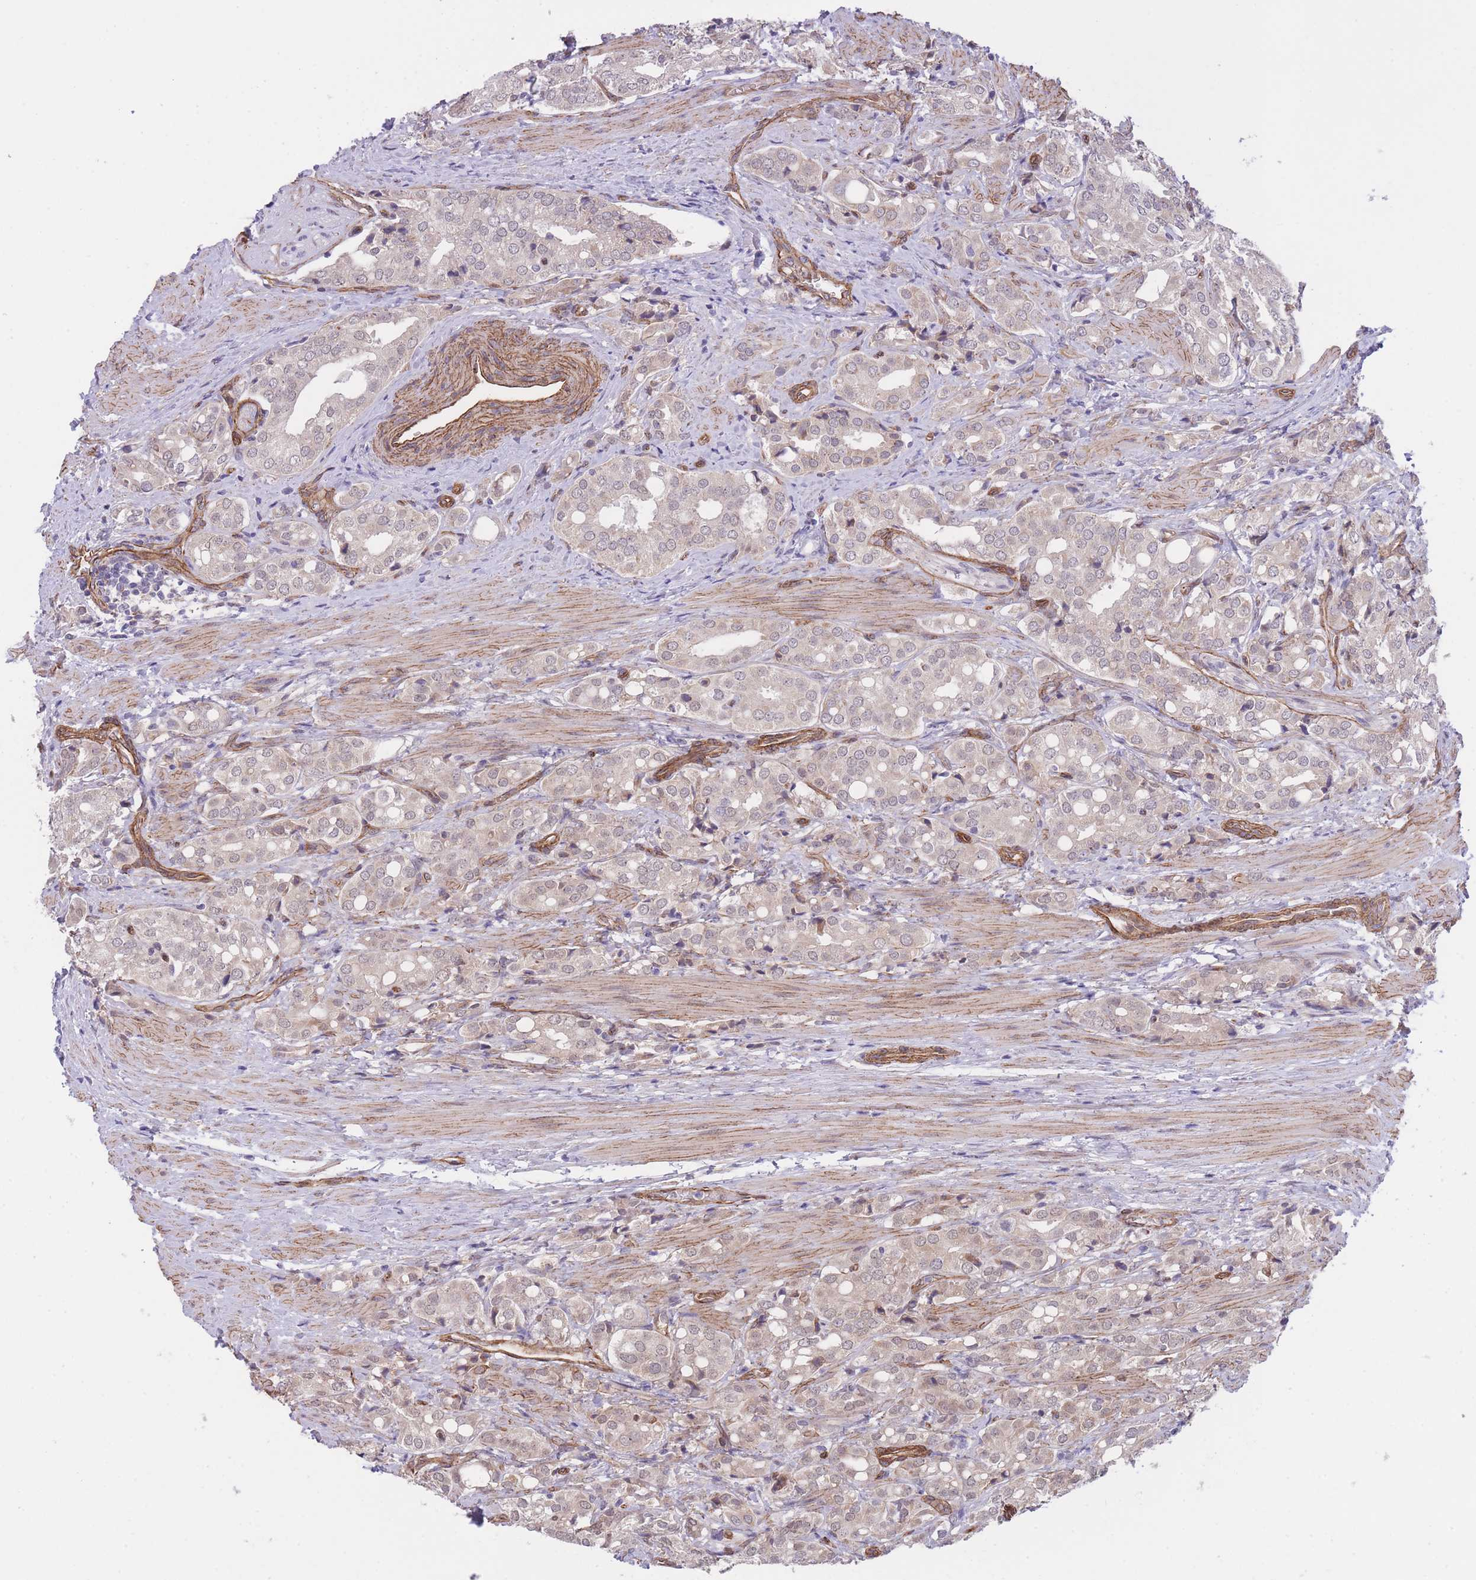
{"staining": {"intensity": "weak", "quantity": "25%-75%", "location": "cytoplasmic/membranous"}, "tissue": "prostate cancer", "cell_type": "Tumor cells", "image_type": "cancer", "snomed": [{"axis": "morphology", "description": "Adenocarcinoma, High grade"}, {"axis": "topography", "description": "Prostate"}], "caption": "A low amount of weak cytoplasmic/membranous staining is present in about 25%-75% of tumor cells in prostate cancer (high-grade adenocarcinoma) tissue. (Stains: DAB in brown, nuclei in blue, Microscopy: brightfield microscopy at high magnification).", "gene": "QTRT1", "patient": {"sex": "male", "age": 71}}